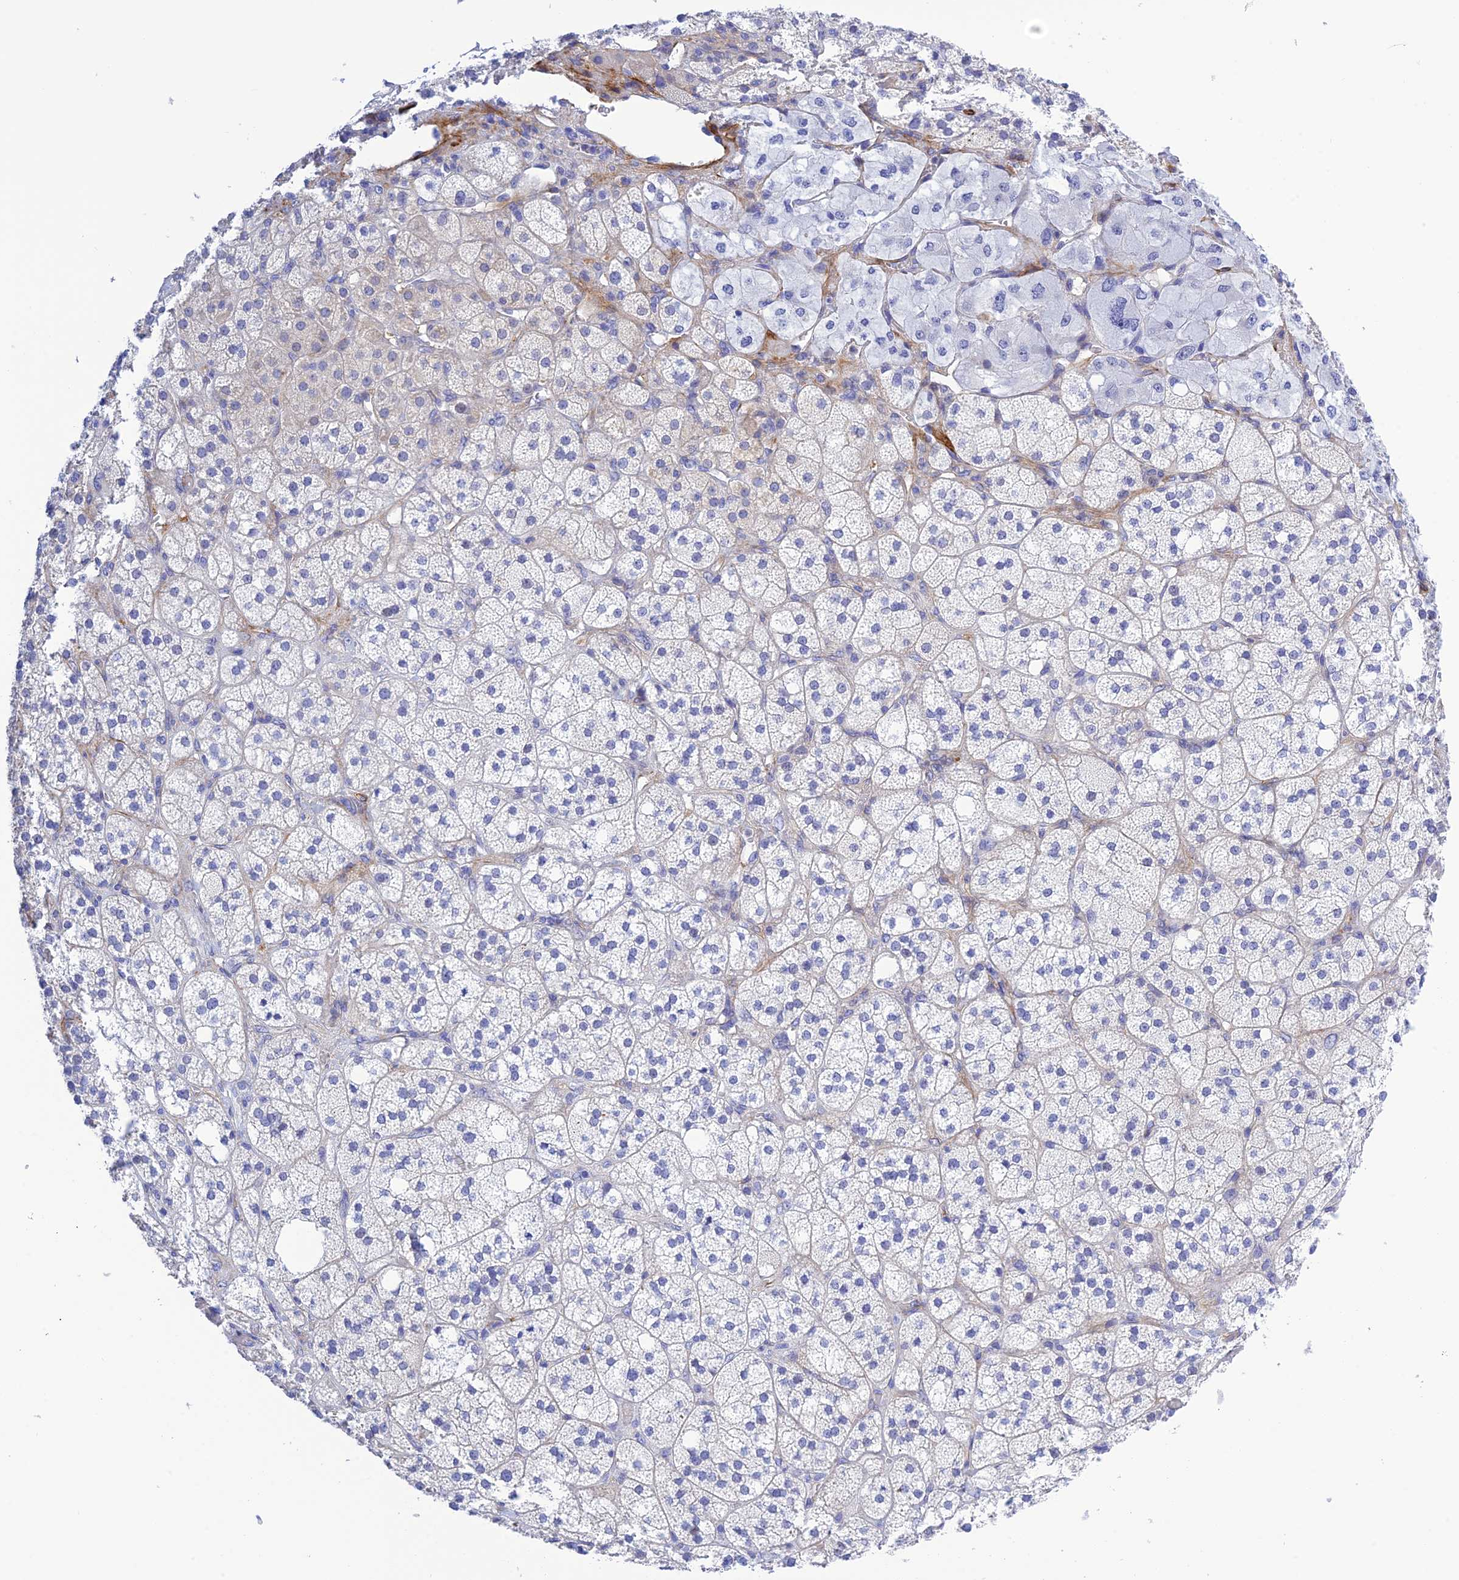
{"staining": {"intensity": "negative", "quantity": "none", "location": "none"}, "tissue": "adrenal gland", "cell_type": "Glandular cells", "image_type": "normal", "snomed": [{"axis": "morphology", "description": "Normal tissue, NOS"}, {"axis": "topography", "description": "Adrenal gland"}], "caption": "This is an immunohistochemistry (IHC) photomicrograph of unremarkable adrenal gland. There is no positivity in glandular cells.", "gene": "ZDHHC16", "patient": {"sex": "male", "age": 61}}